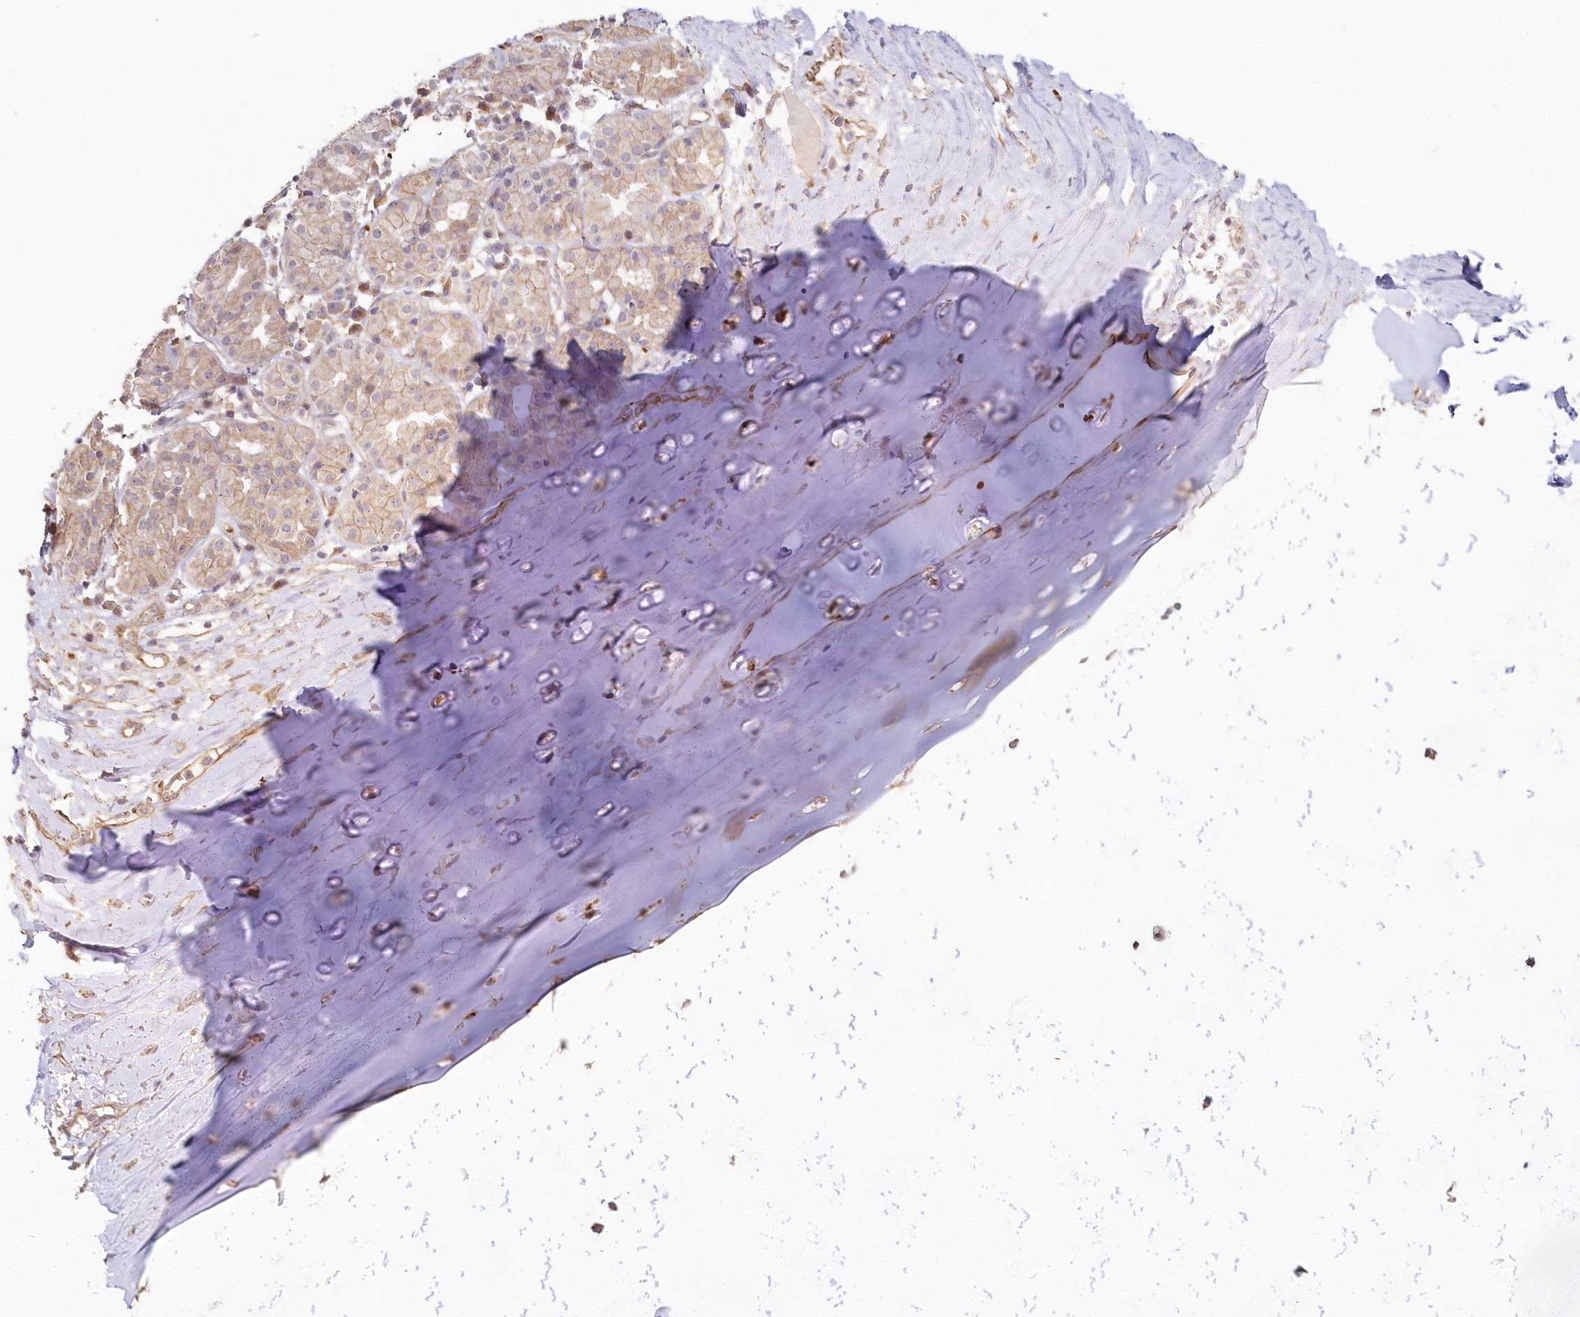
{"staining": {"intensity": "moderate", "quantity": ">75%", "location": "cytoplasmic/membranous"}, "tissue": "adipose tissue", "cell_type": "Adipocytes", "image_type": "normal", "snomed": [{"axis": "morphology", "description": "Normal tissue, NOS"}, {"axis": "morphology", "description": "Basal cell carcinoma"}, {"axis": "topography", "description": "Cartilage tissue"}, {"axis": "topography", "description": "Nasopharynx"}, {"axis": "topography", "description": "Oral tissue"}], "caption": "Immunohistochemistry (IHC) (DAB (3,3'-diaminobenzidine)) staining of normal adipose tissue displays moderate cytoplasmic/membranous protein expression in approximately >75% of adipocytes.", "gene": "HYCC2", "patient": {"sex": "female", "age": 77}}